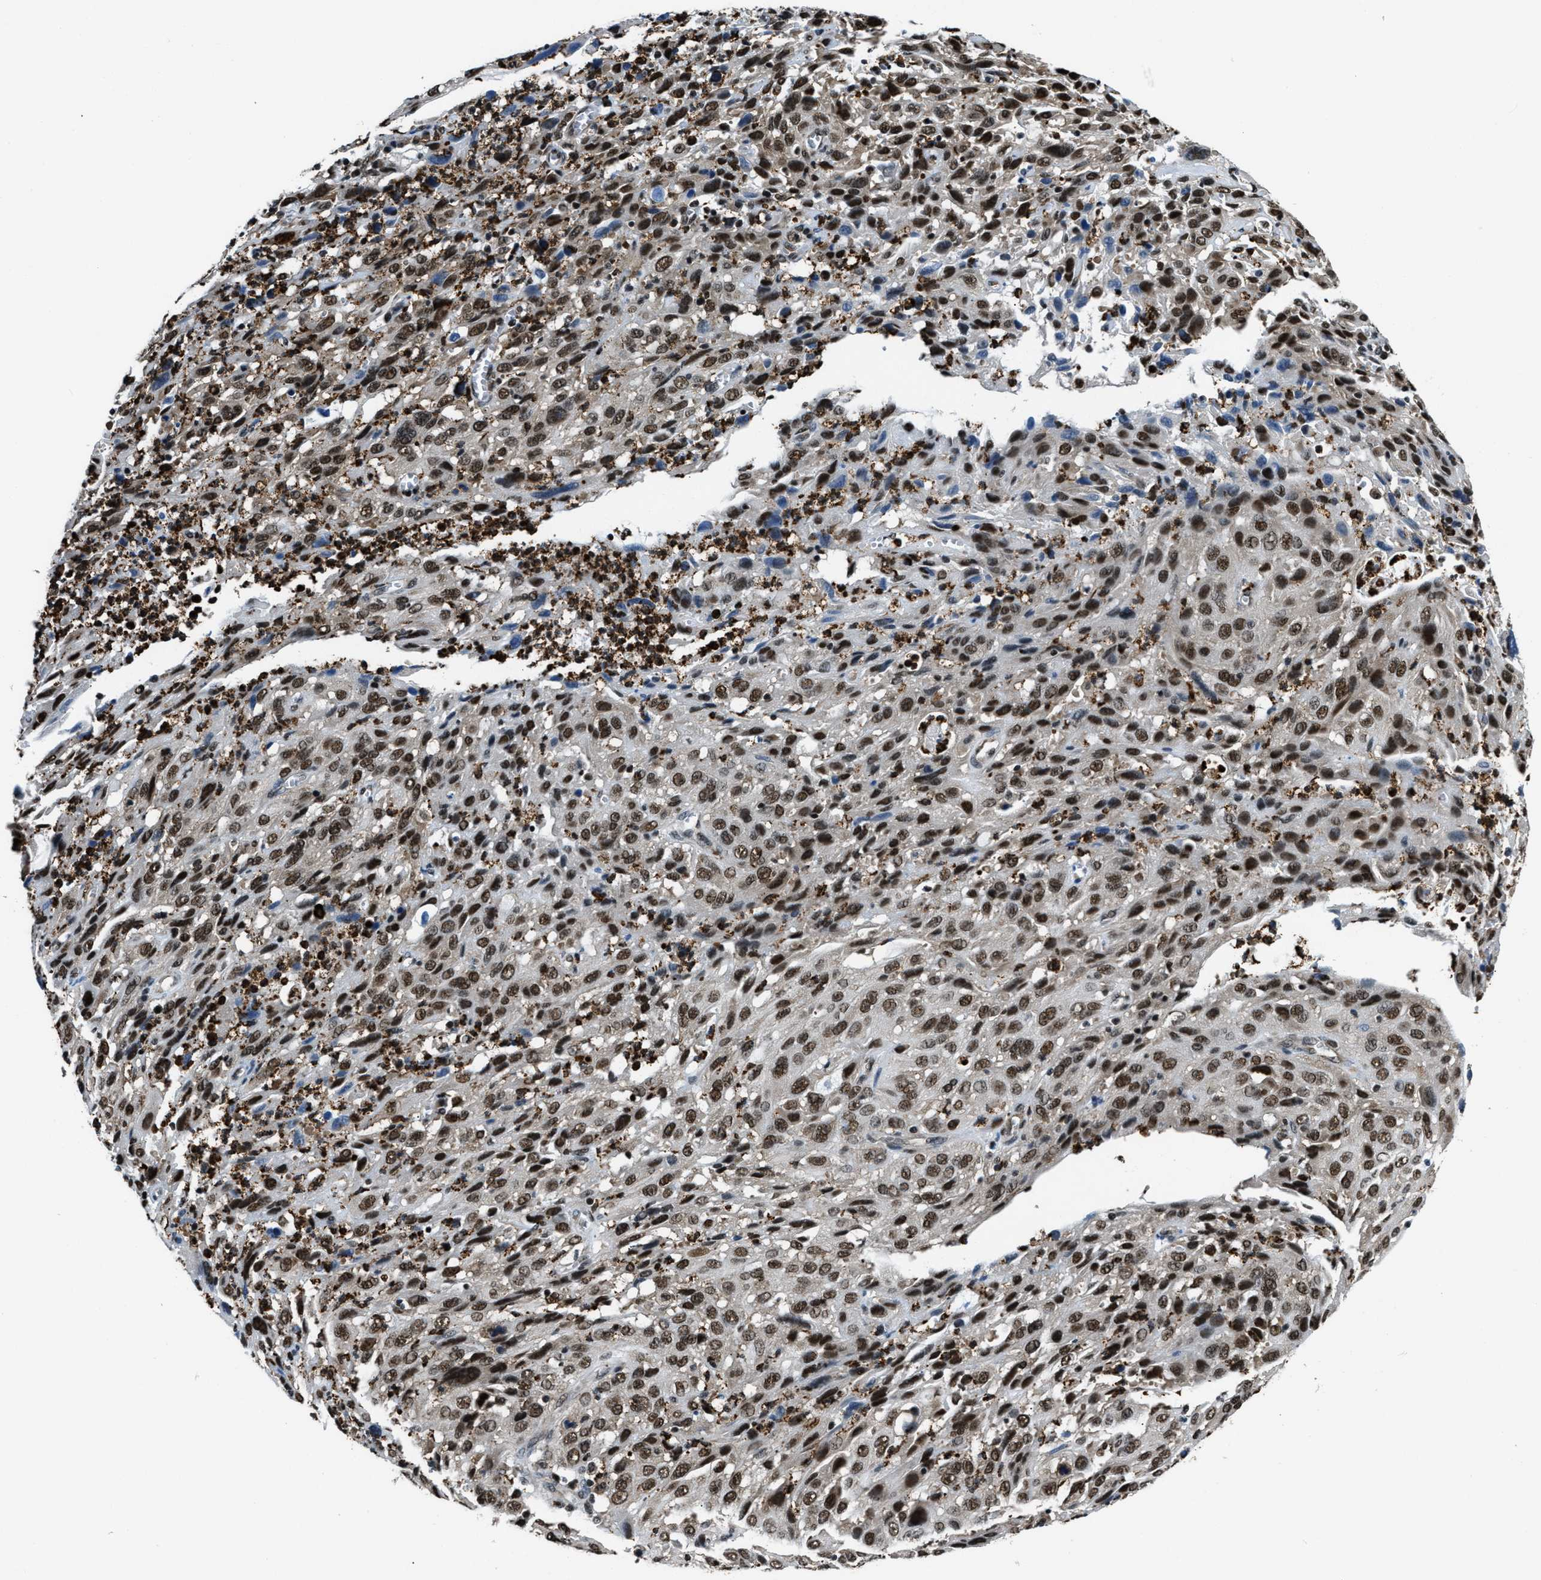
{"staining": {"intensity": "moderate", "quantity": ">75%", "location": "nuclear"}, "tissue": "cervical cancer", "cell_type": "Tumor cells", "image_type": "cancer", "snomed": [{"axis": "morphology", "description": "Squamous cell carcinoma, NOS"}, {"axis": "topography", "description": "Cervix"}], "caption": "Immunohistochemistry (IHC) (DAB) staining of cervical squamous cell carcinoma exhibits moderate nuclear protein expression in about >75% of tumor cells.", "gene": "CCNDBP1", "patient": {"sex": "female", "age": 32}}